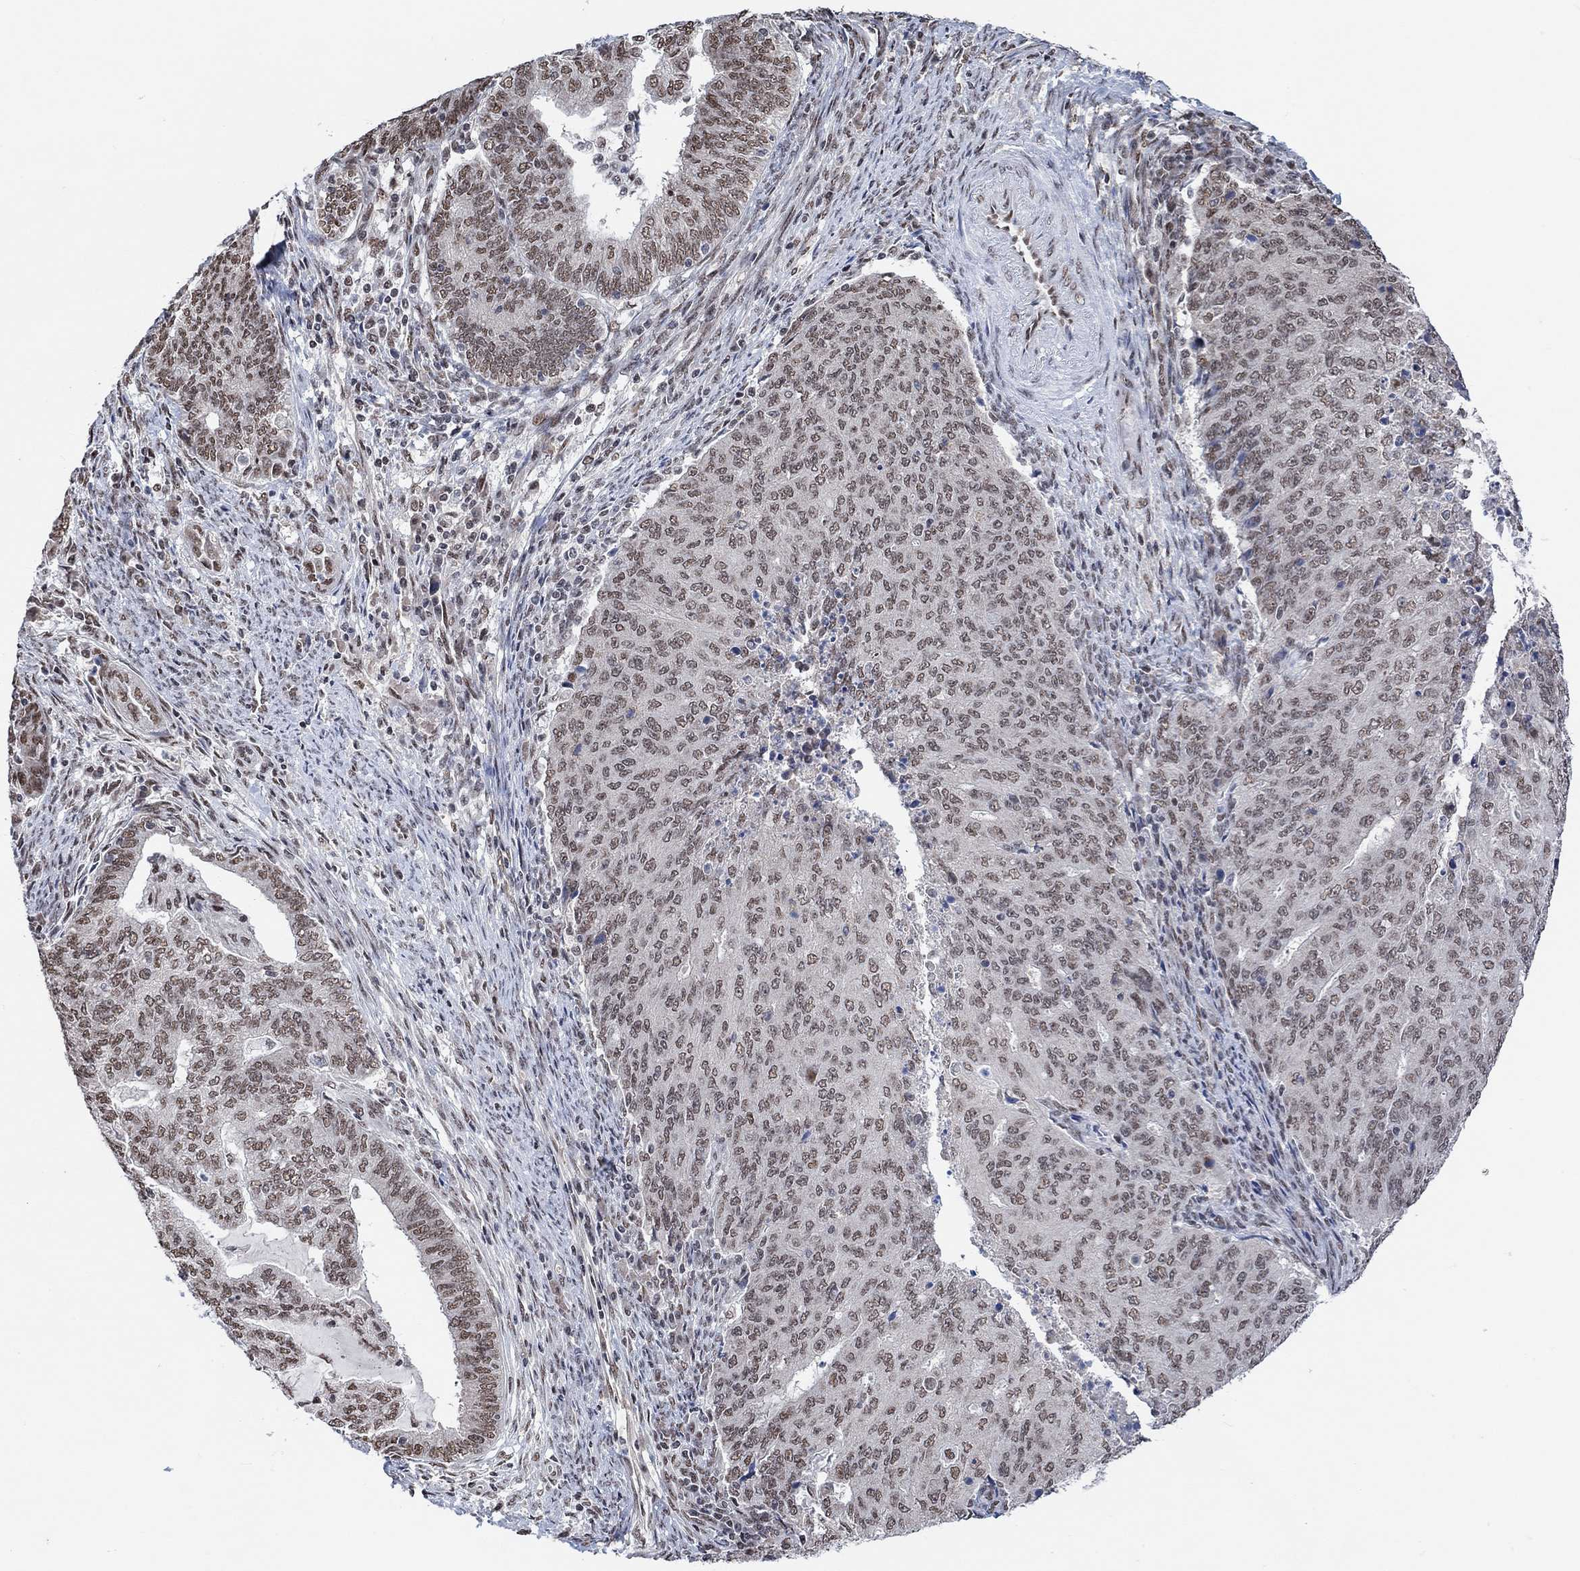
{"staining": {"intensity": "moderate", "quantity": "25%-75%", "location": "nuclear"}, "tissue": "endometrial cancer", "cell_type": "Tumor cells", "image_type": "cancer", "snomed": [{"axis": "morphology", "description": "Adenocarcinoma, NOS"}, {"axis": "topography", "description": "Endometrium"}], "caption": "Moderate nuclear expression is present in about 25%-75% of tumor cells in endometrial cancer (adenocarcinoma).", "gene": "USP39", "patient": {"sex": "female", "age": 82}}